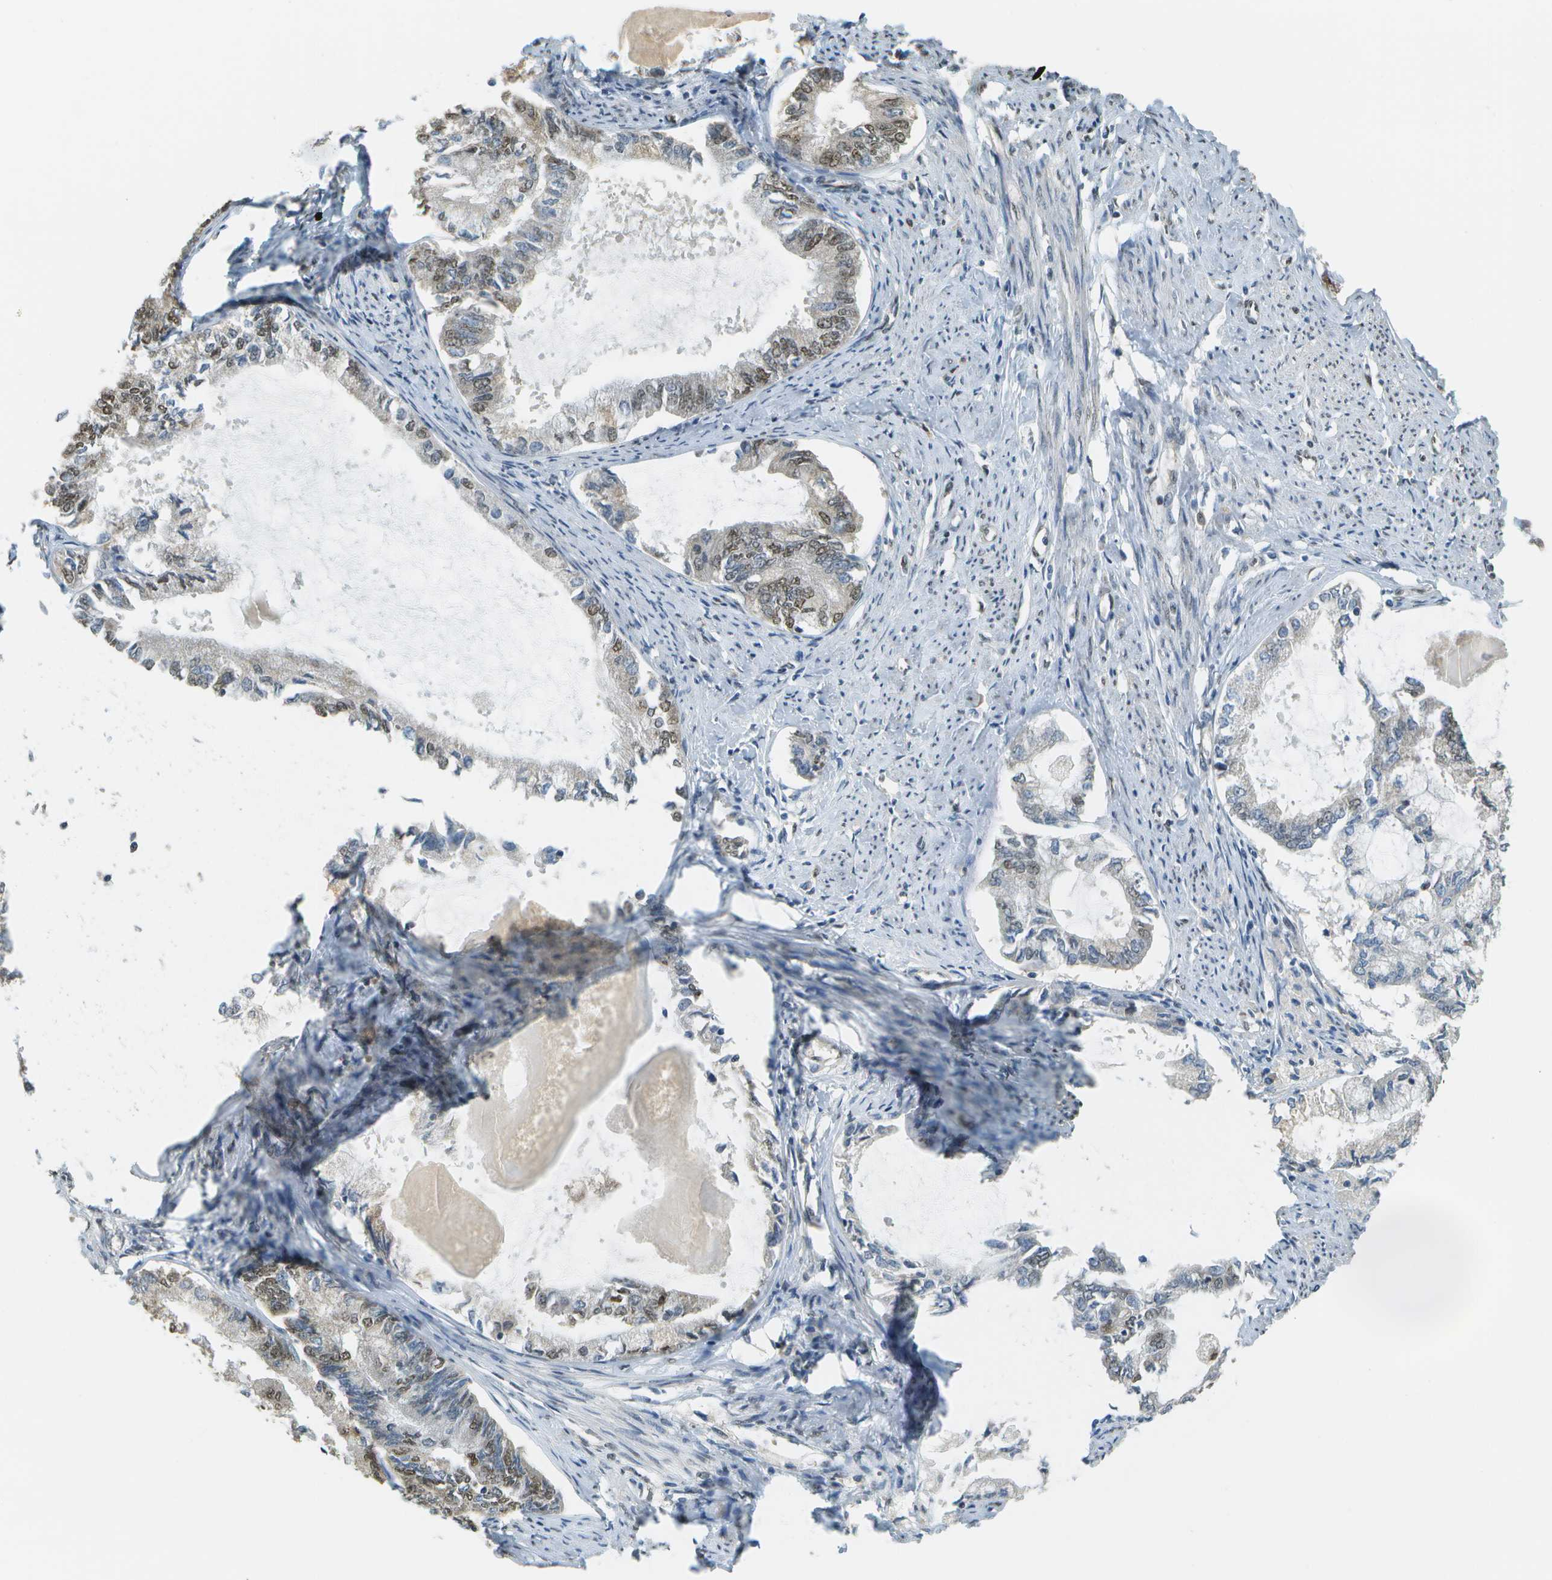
{"staining": {"intensity": "moderate", "quantity": "25%-75%", "location": "nuclear"}, "tissue": "endometrial cancer", "cell_type": "Tumor cells", "image_type": "cancer", "snomed": [{"axis": "morphology", "description": "Adenocarcinoma, NOS"}, {"axis": "topography", "description": "Endometrium"}], "caption": "Immunohistochemistry staining of endometrial cancer (adenocarcinoma), which exhibits medium levels of moderate nuclear staining in approximately 25%-75% of tumor cells indicating moderate nuclear protein positivity. The staining was performed using DAB (brown) for protein detection and nuclei were counterstained in hematoxylin (blue).", "gene": "ABL2", "patient": {"sex": "female", "age": 86}}